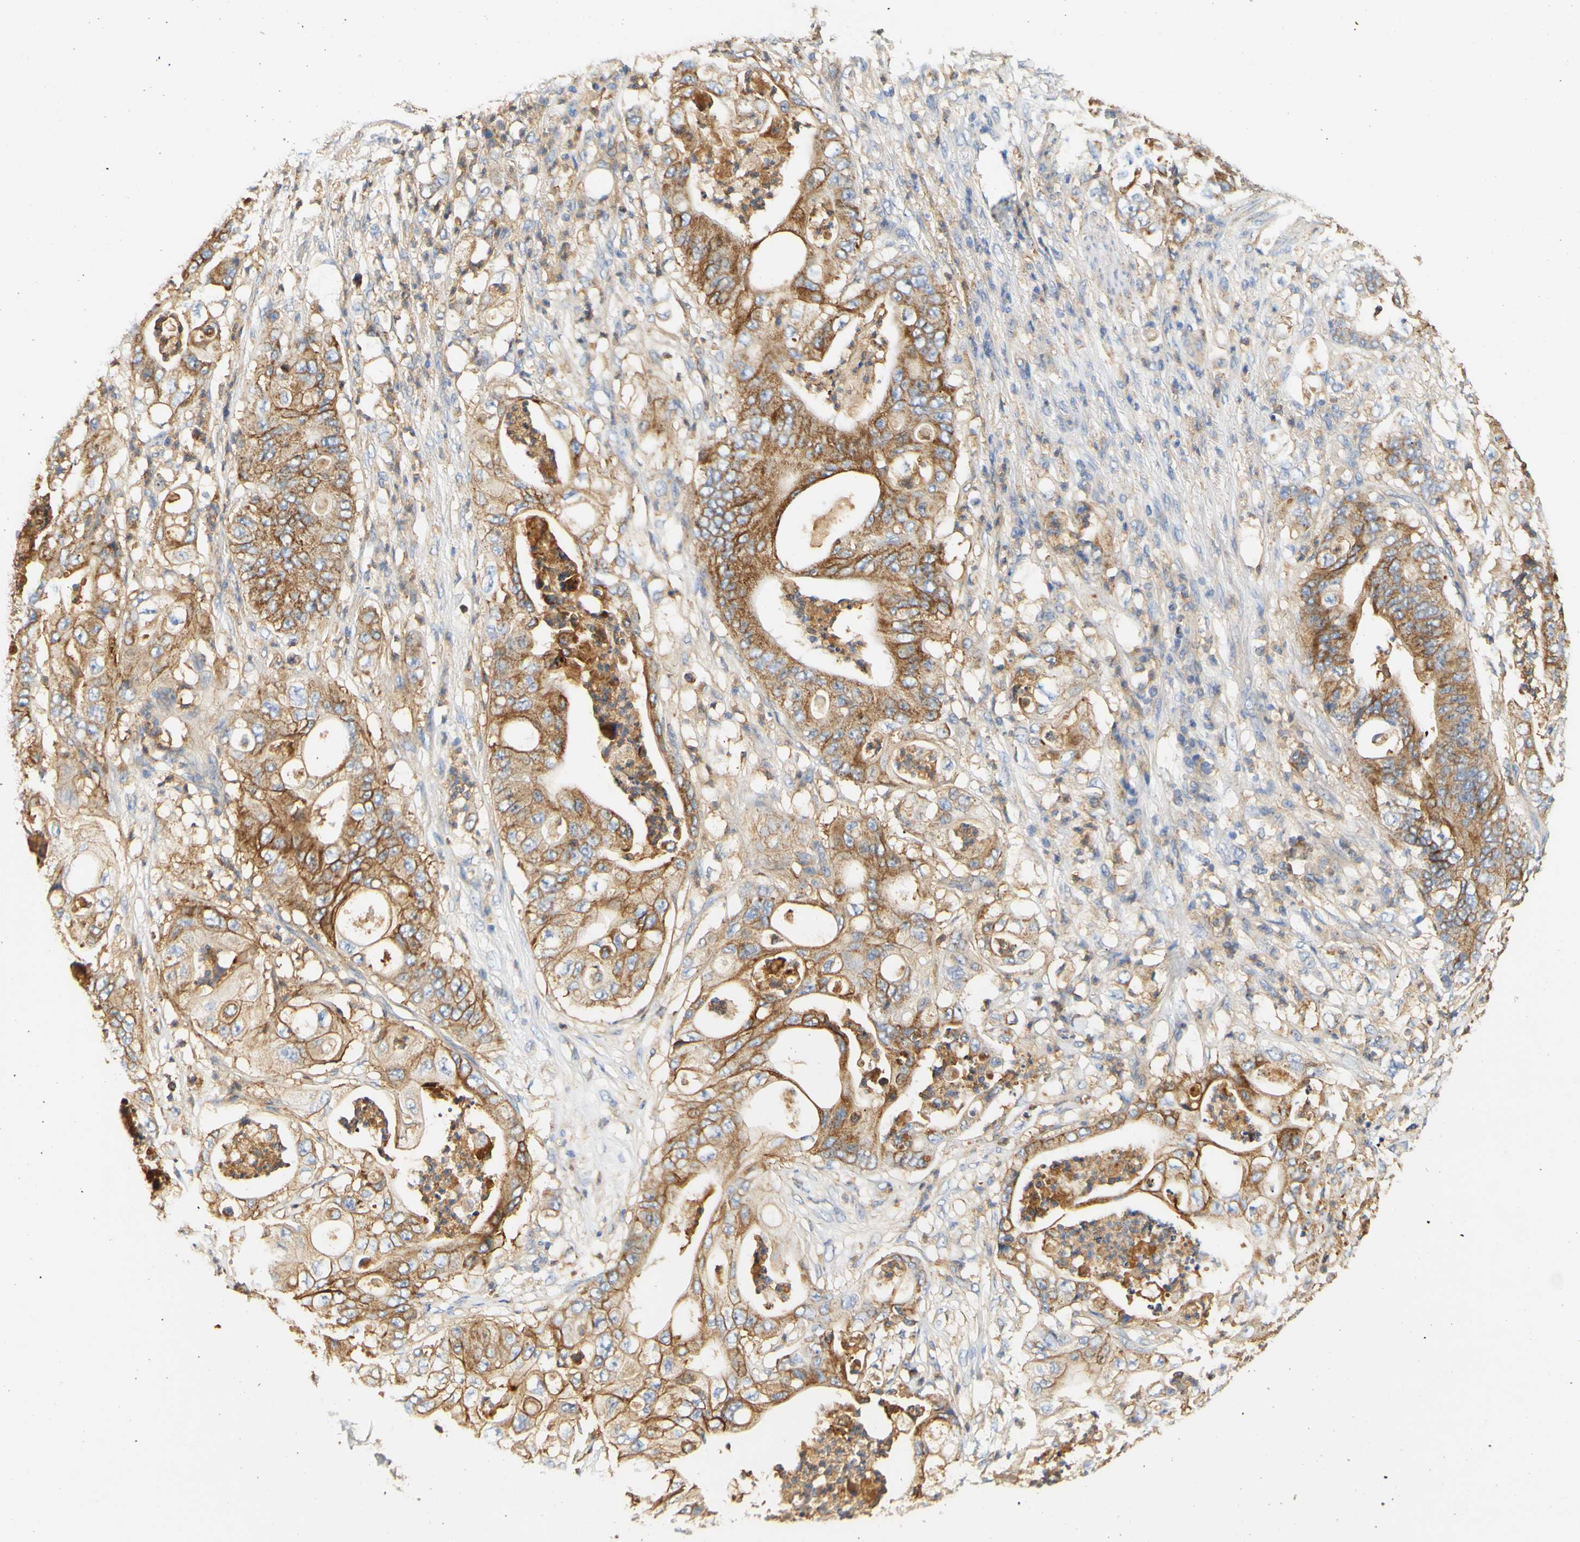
{"staining": {"intensity": "moderate", "quantity": ">75%", "location": "cytoplasmic/membranous"}, "tissue": "stomach cancer", "cell_type": "Tumor cells", "image_type": "cancer", "snomed": [{"axis": "morphology", "description": "Adenocarcinoma, NOS"}, {"axis": "topography", "description": "Stomach"}], "caption": "DAB (3,3'-diaminobenzidine) immunohistochemical staining of stomach adenocarcinoma demonstrates moderate cytoplasmic/membranous protein positivity in about >75% of tumor cells. (IHC, brightfield microscopy, high magnification).", "gene": "PCDH7", "patient": {"sex": "female", "age": 73}}